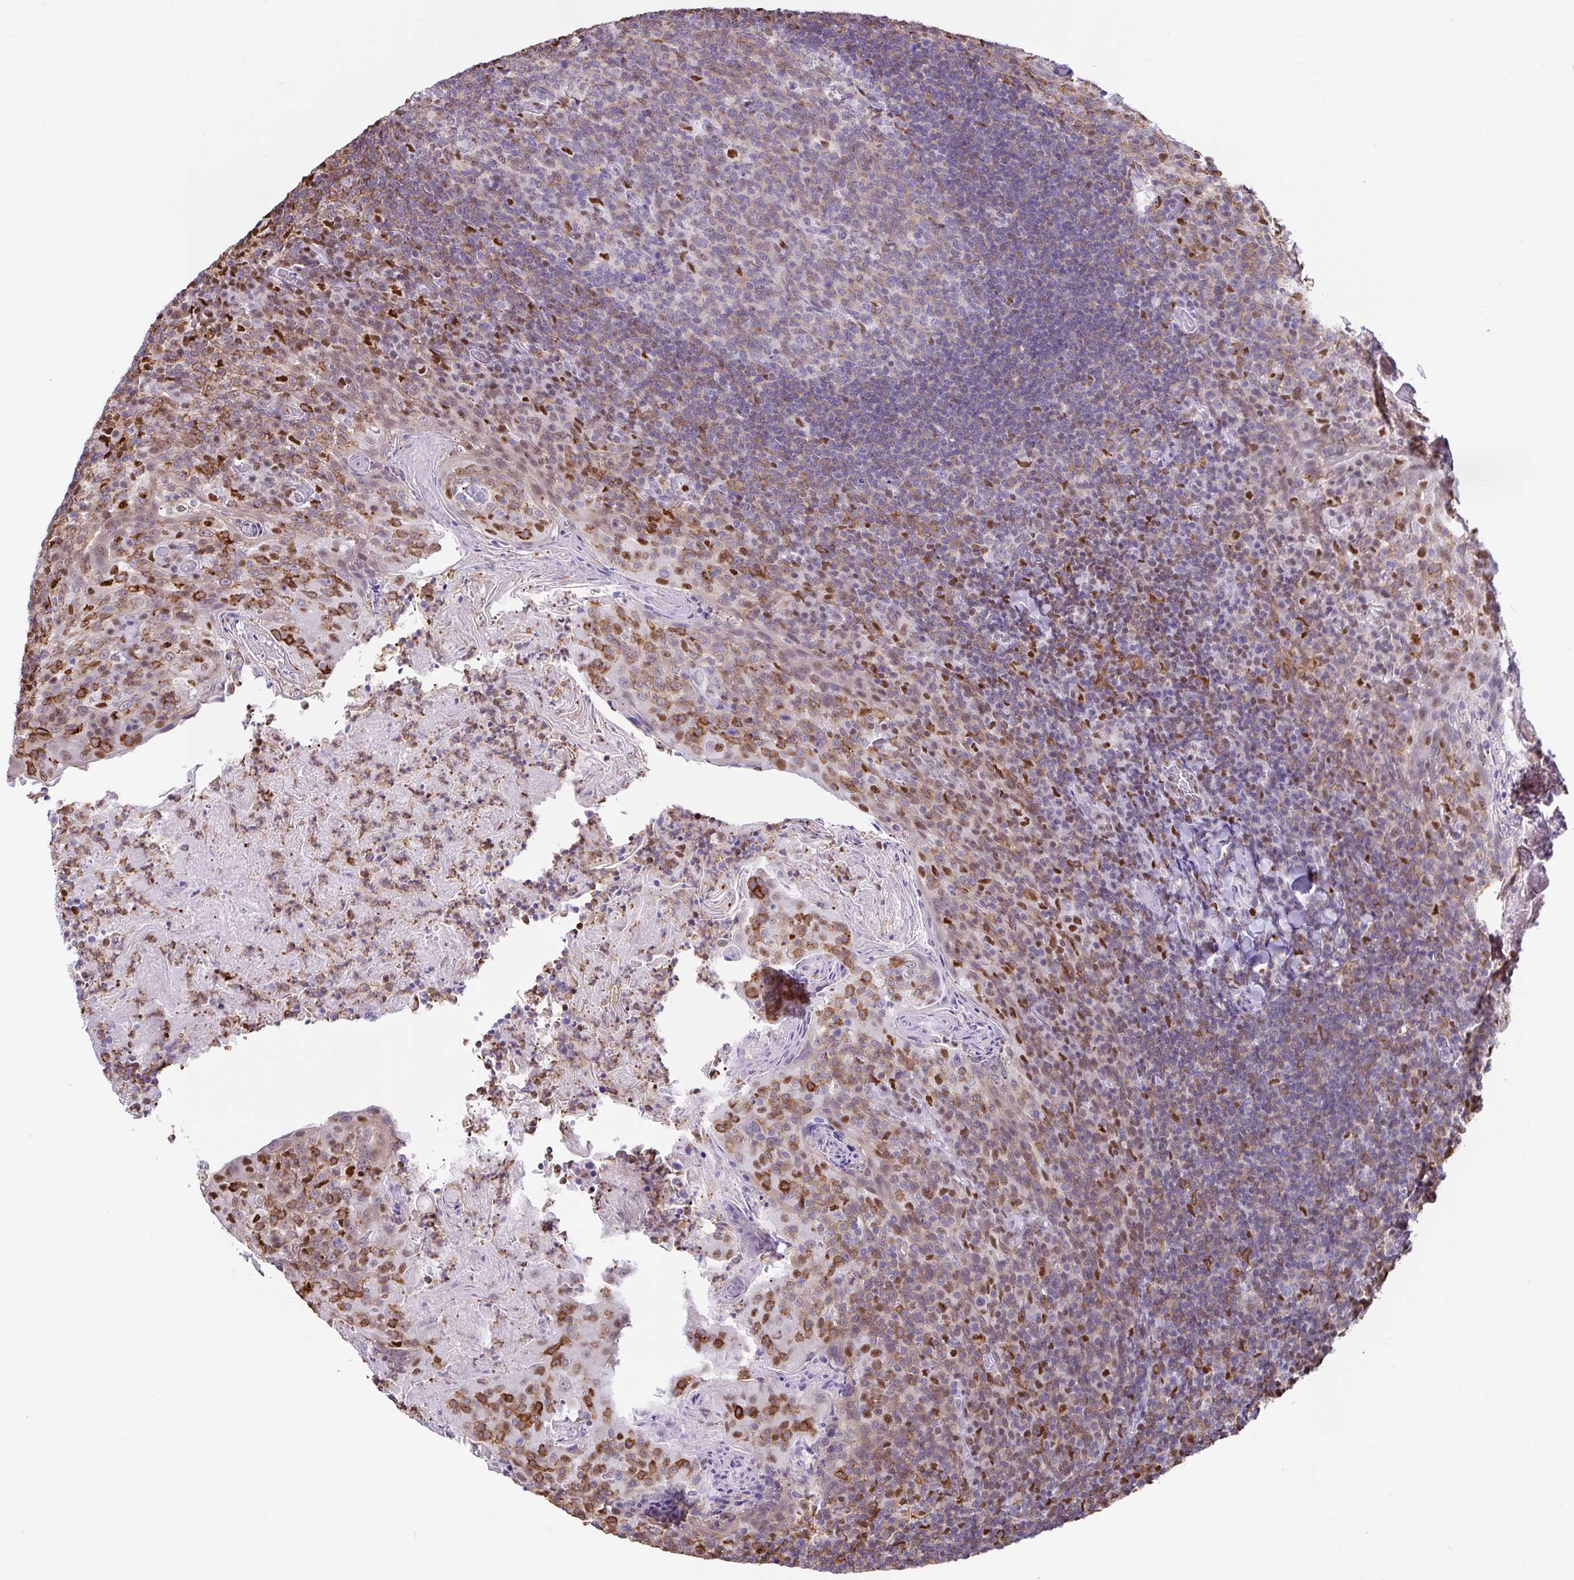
{"staining": {"intensity": "moderate", "quantity": "<25%", "location": "nuclear"}, "tissue": "tonsil", "cell_type": "Germinal center cells", "image_type": "normal", "snomed": [{"axis": "morphology", "description": "Normal tissue, NOS"}, {"axis": "topography", "description": "Tonsil"}], "caption": "Approximately <25% of germinal center cells in benign tonsil reveal moderate nuclear protein staining as visualized by brown immunohistochemical staining.", "gene": "BTBD10", "patient": {"sex": "female", "age": 10}}